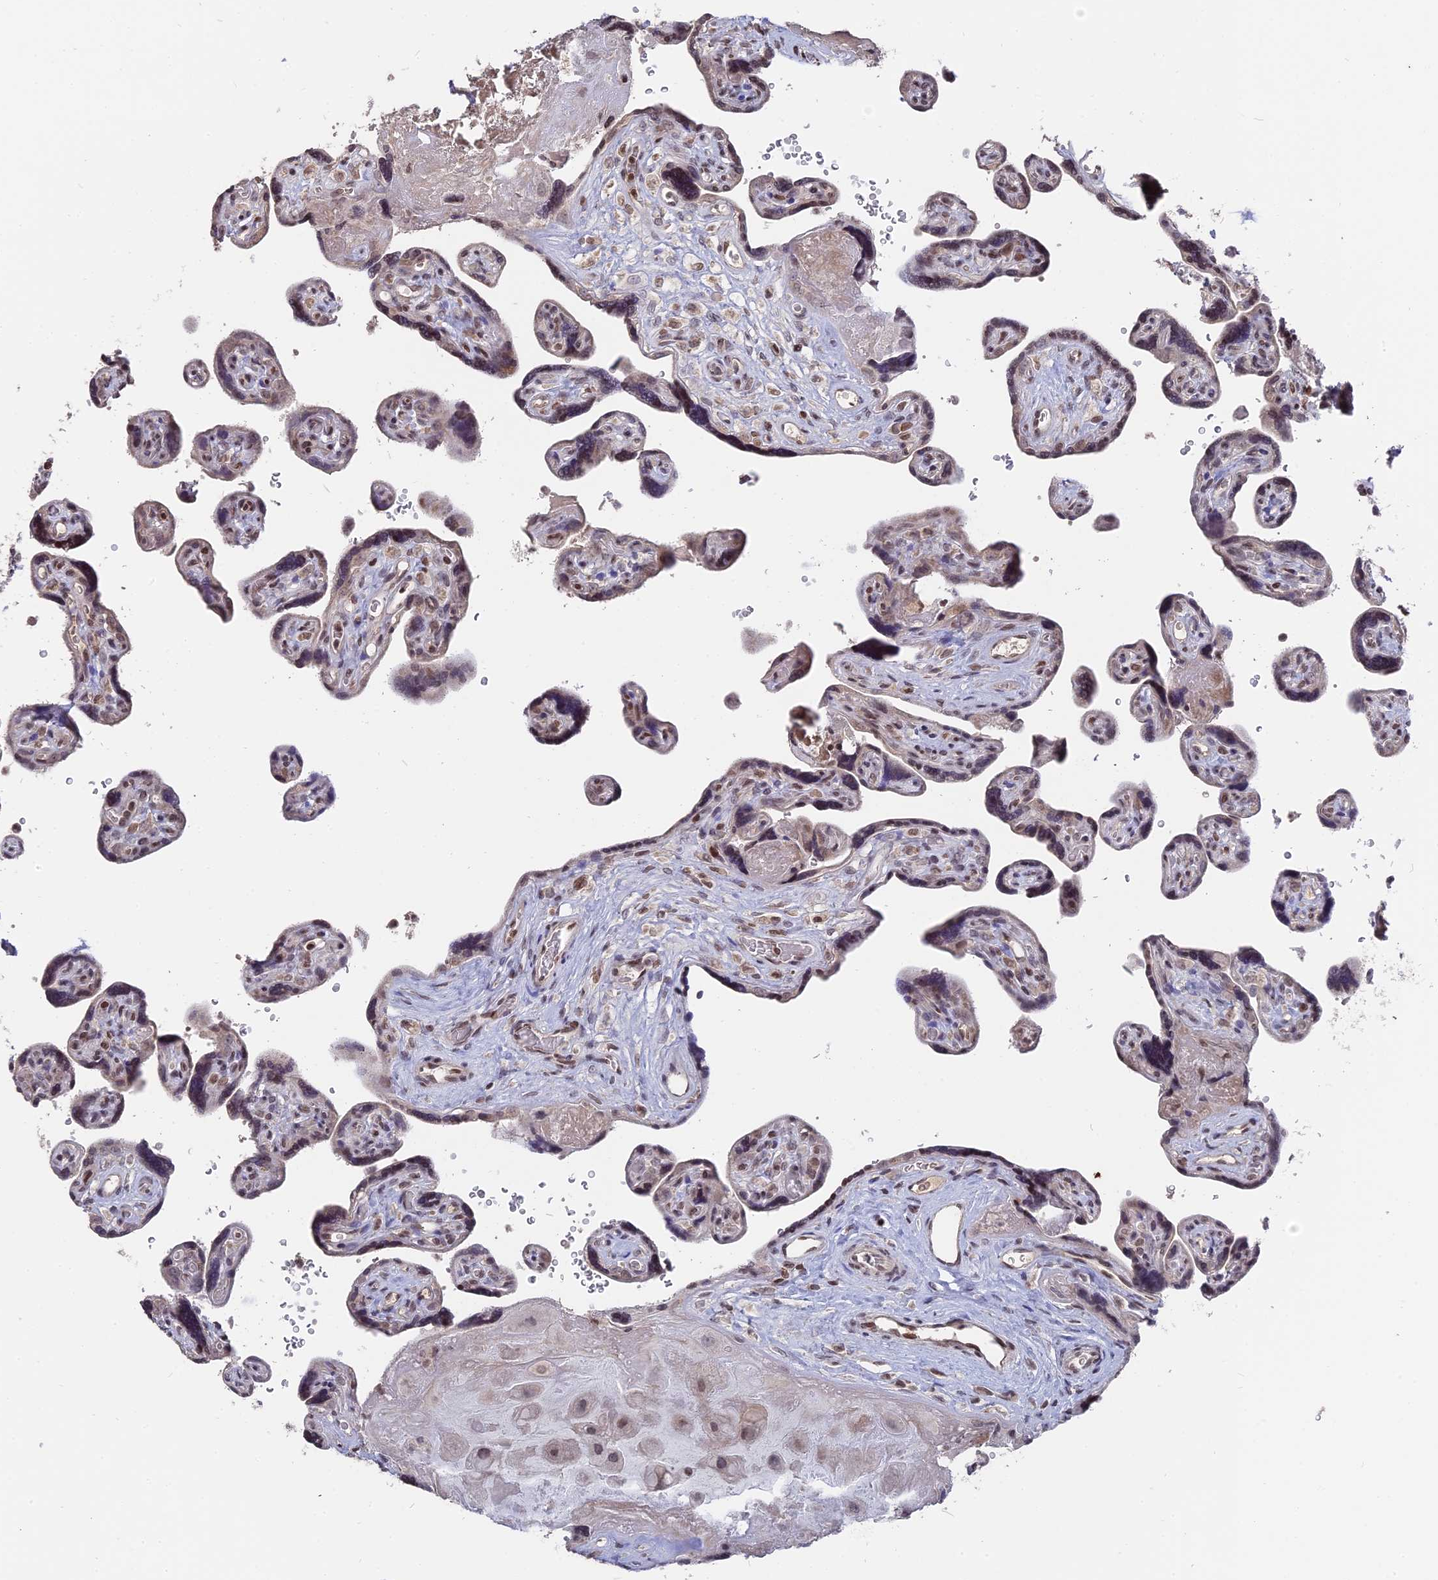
{"staining": {"intensity": "weak", "quantity": "25%-75%", "location": "nuclear"}, "tissue": "placenta", "cell_type": "Decidual cells", "image_type": "normal", "snomed": [{"axis": "morphology", "description": "Normal tissue, NOS"}, {"axis": "topography", "description": "Placenta"}], "caption": "Immunohistochemistry (IHC) (DAB) staining of benign human placenta demonstrates weak nuclear protein positivity in approximately 25%-75% of decidual cells. Ihc stains the protein in brown and the nuclei are stained blue.", "gene": "NR1H3", "patient": {"sex": "female", "age": 39}}